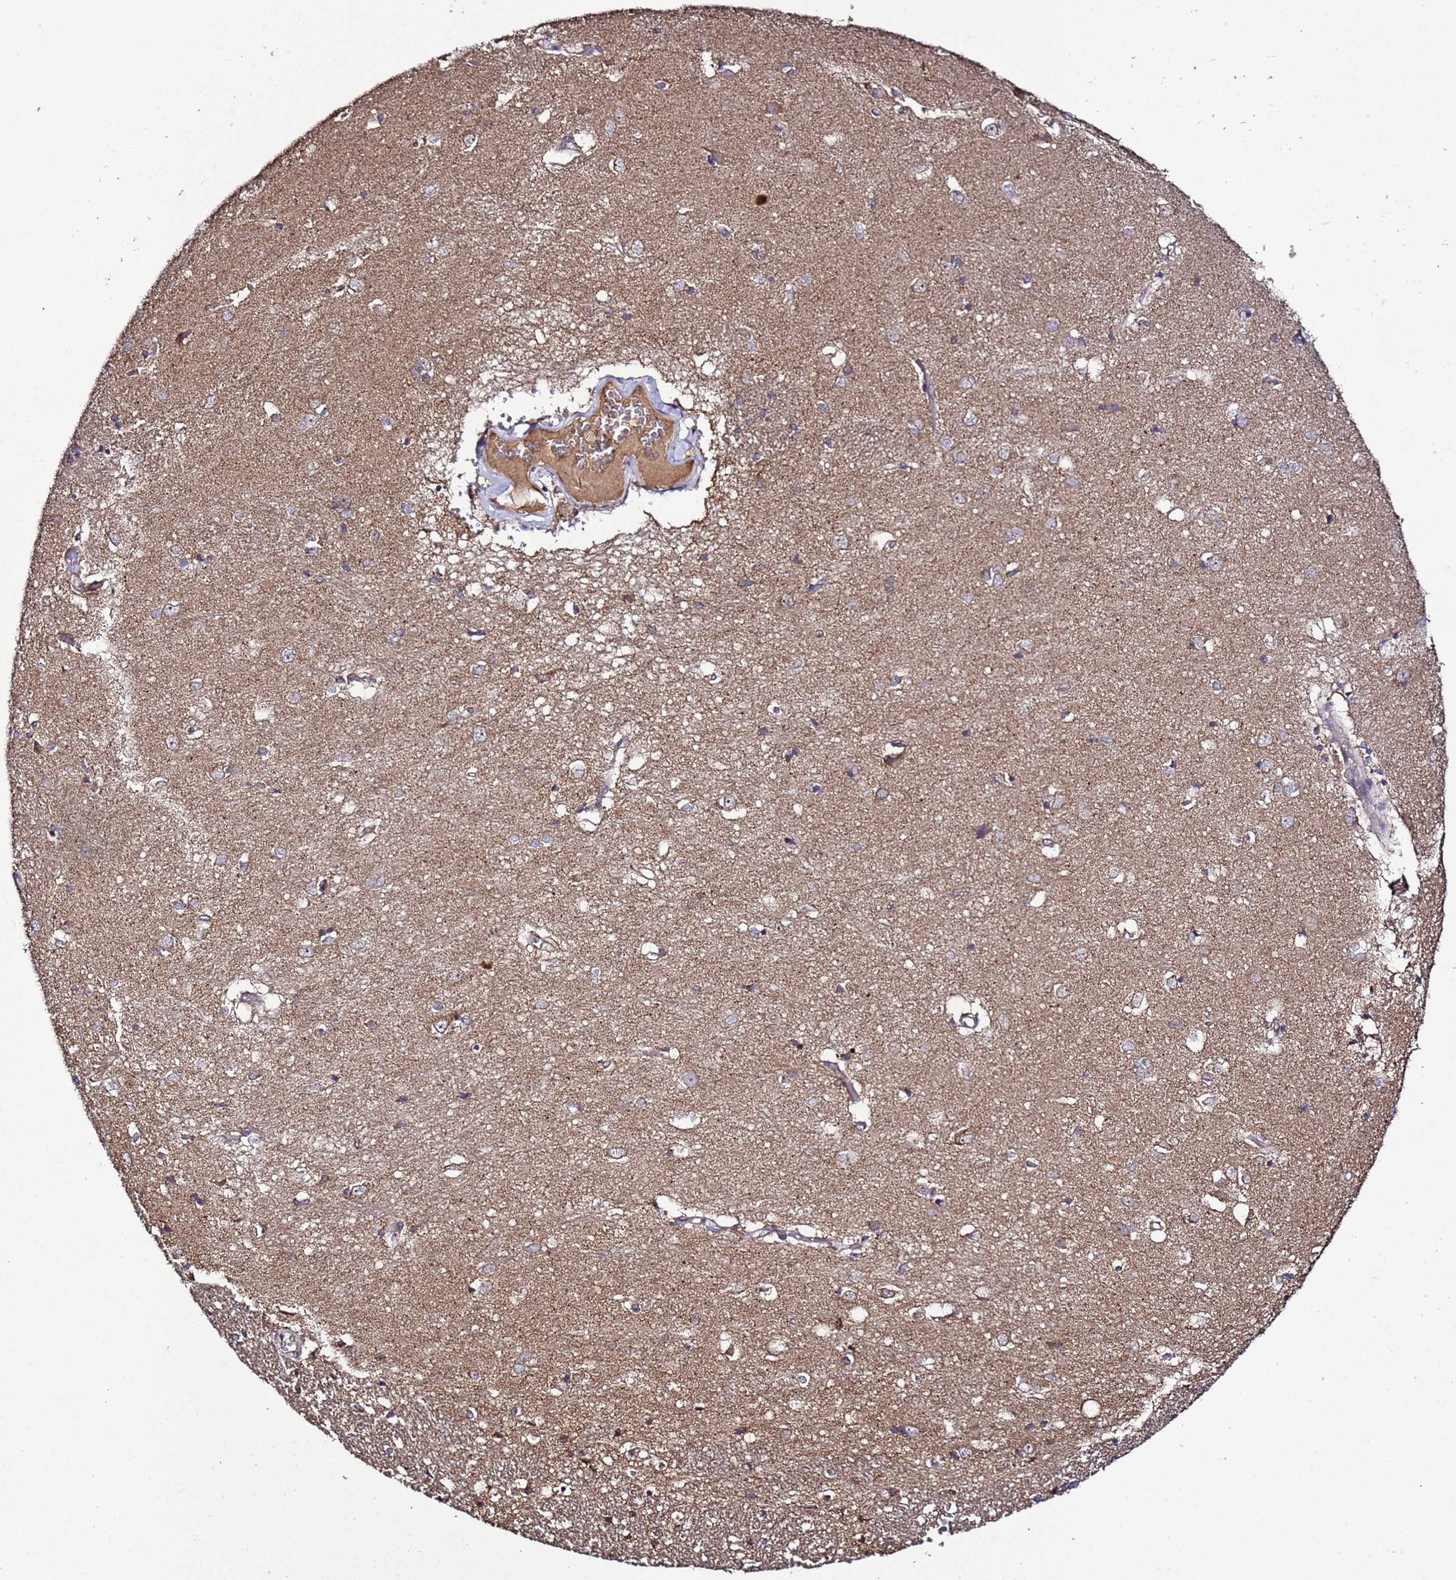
{"staining": {"intensity": "moderate", "quantity": "<25%", "location": "cytoplasmic/membranous"}, "tissue": "caudate", "cell_type": "Glial cells", "image_type": "normal", "snomed": [{"axis": "morphology", "description": "Normal tissue, NOS"}, {"axis": "topography", "description": "Lateral ventricle wall"}], "caption": "Immunohistochemistry micrograph of unremarkable human caudate stained for a protein (brown), which reveals low levels of moderate cytoplasmic/membranous expression in approximately <25% of glial cells.", "gene": "HSPBAP1", "patient": {"sex": "male", "age": 37}}